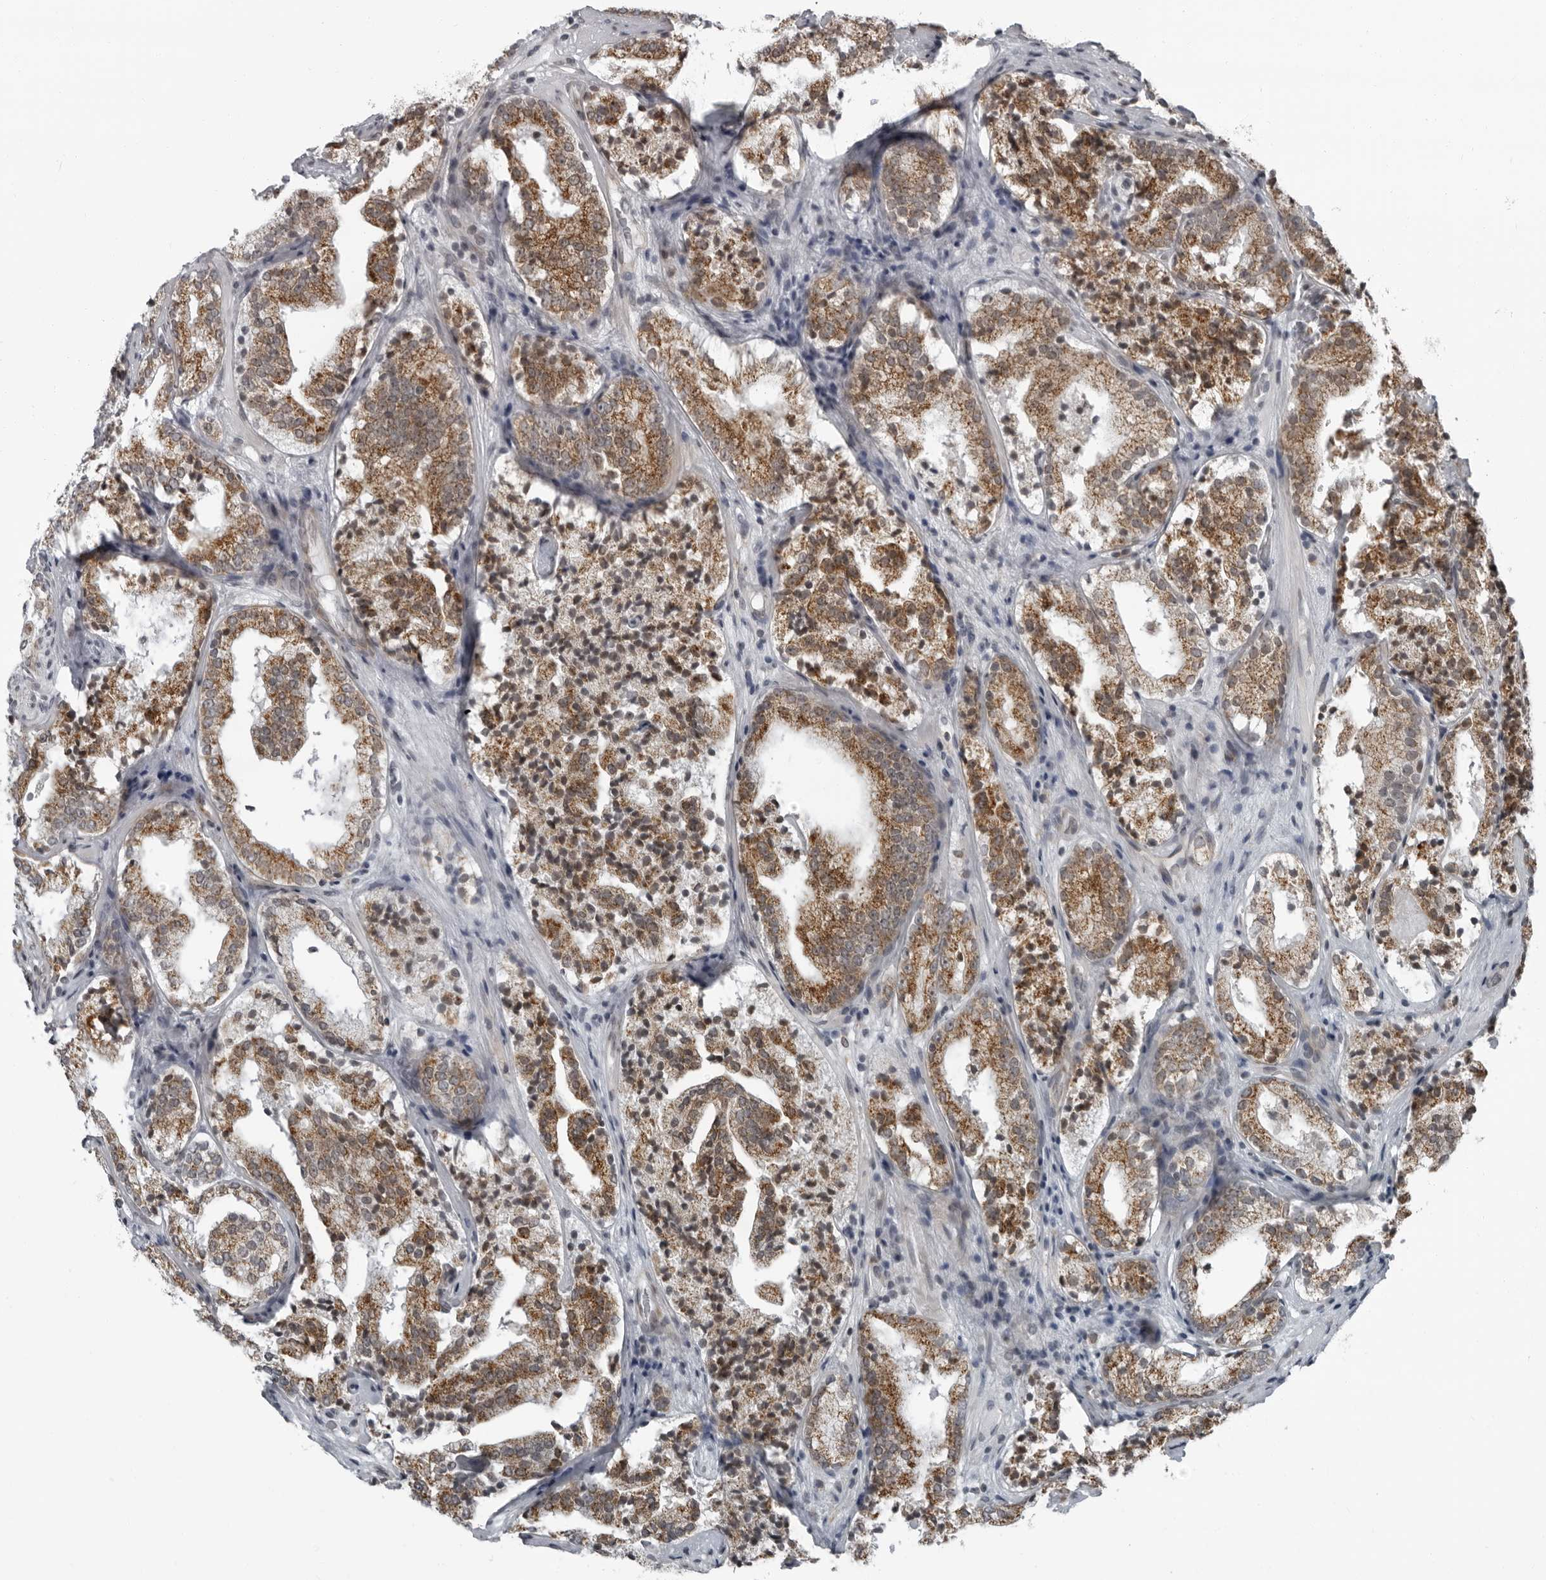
{"staining": {"intensity": "moderate", "quantity": ">75%", "location": "cytoplasmic/membranous"}, "tissue": "prostate cancer", "cell_type": "Tumor cells", "image_type": "cancer", "snomed": [{"axis": "morphology", "description": "Adenocarcinoma, High grade"}, {"axis": "topography", "description": "Prostate"}], "caption": "Immunohistochemical staining of human high-grade adenocarcinoma (prostate) displays moderate cytoplasmic/membranous protein positivity in about >75% of tumor cells.", "gene": "RTCA", "patient": {"sex": "male", "age": 57}}